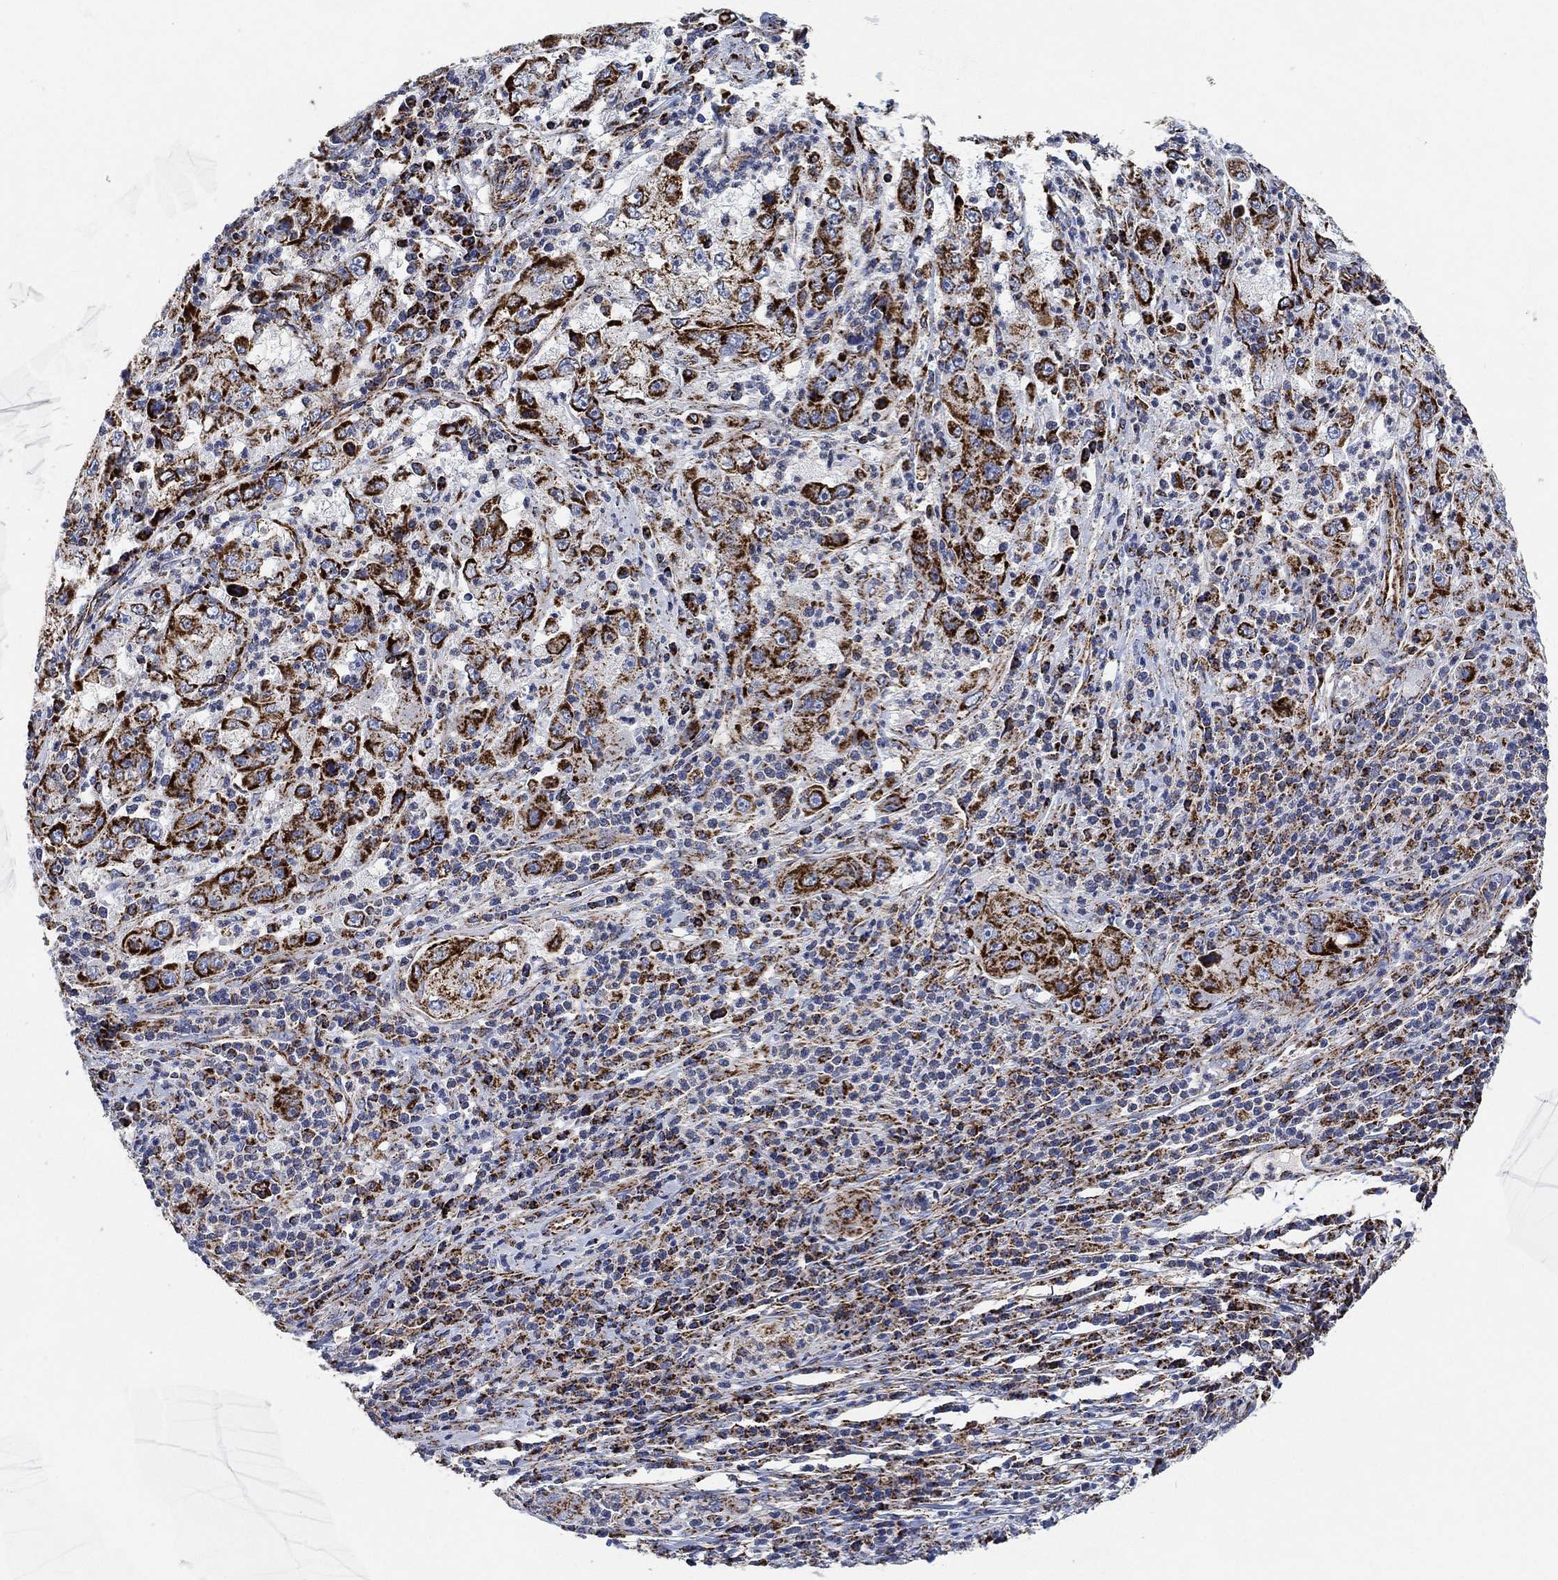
{"staining": {"intensity": "strong", "quantity": "25%-75%", "location": "cytoplasmic/membranous"}, "tissue": "cervical cancer", "cell_type": "Tumor cells", "image_type": "cancer", "snomed": [{"axis": "morphology", "description": "Squamous cell carcinoma, NOS"}, {"axis": "topography", "description": "Cervix"}], "caption": "Immunohistochemistry (IHC) of cervical cancer (squamous cell carcinoma) reveals high levels of strong cytoplasmic/membranous staining in about 25%-75% of tumor cells.", "gene": "NDUFS3", "patient": {"sex": "female", "age": 36}}